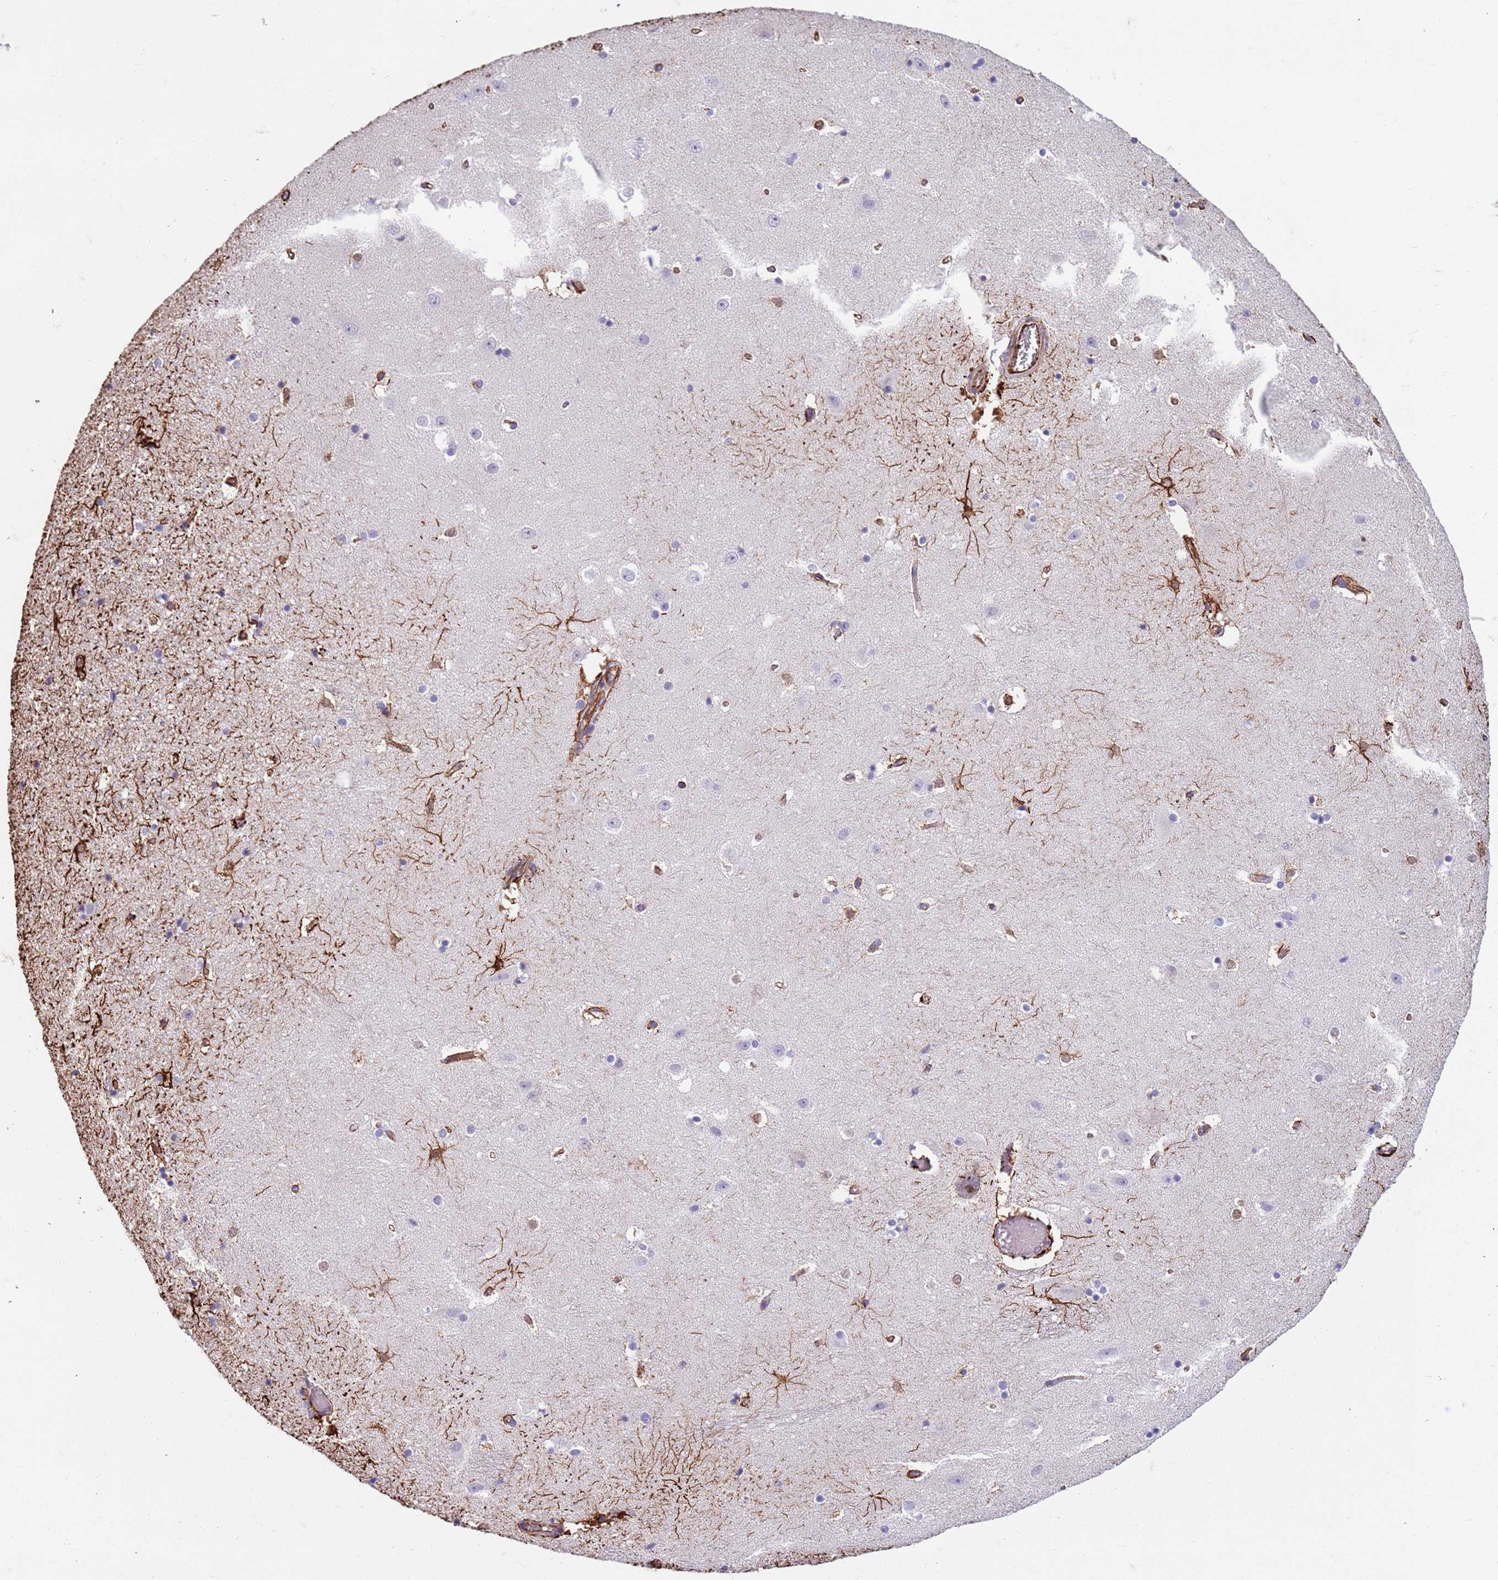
{"staining": {"intensity": "strong", "quantity": "<25%", "location": "cytoplasmic/membranous"}, "tissue": "hippocampus", "cell_type": "Glial cells", "image_type": "normal", "snomed": [{"axis": "morphology", "description": "Normal tissue, NOS"}, {"axis": "topography", "description": "Hippocampus"}], "caption": "Glial cells exhibit strong cytoplasmic/membranous positivity in approximately <25% of cells in normal hippocampus.", "gene": "TAS2R38", "patient": {"sex": "female", "age": 52}}